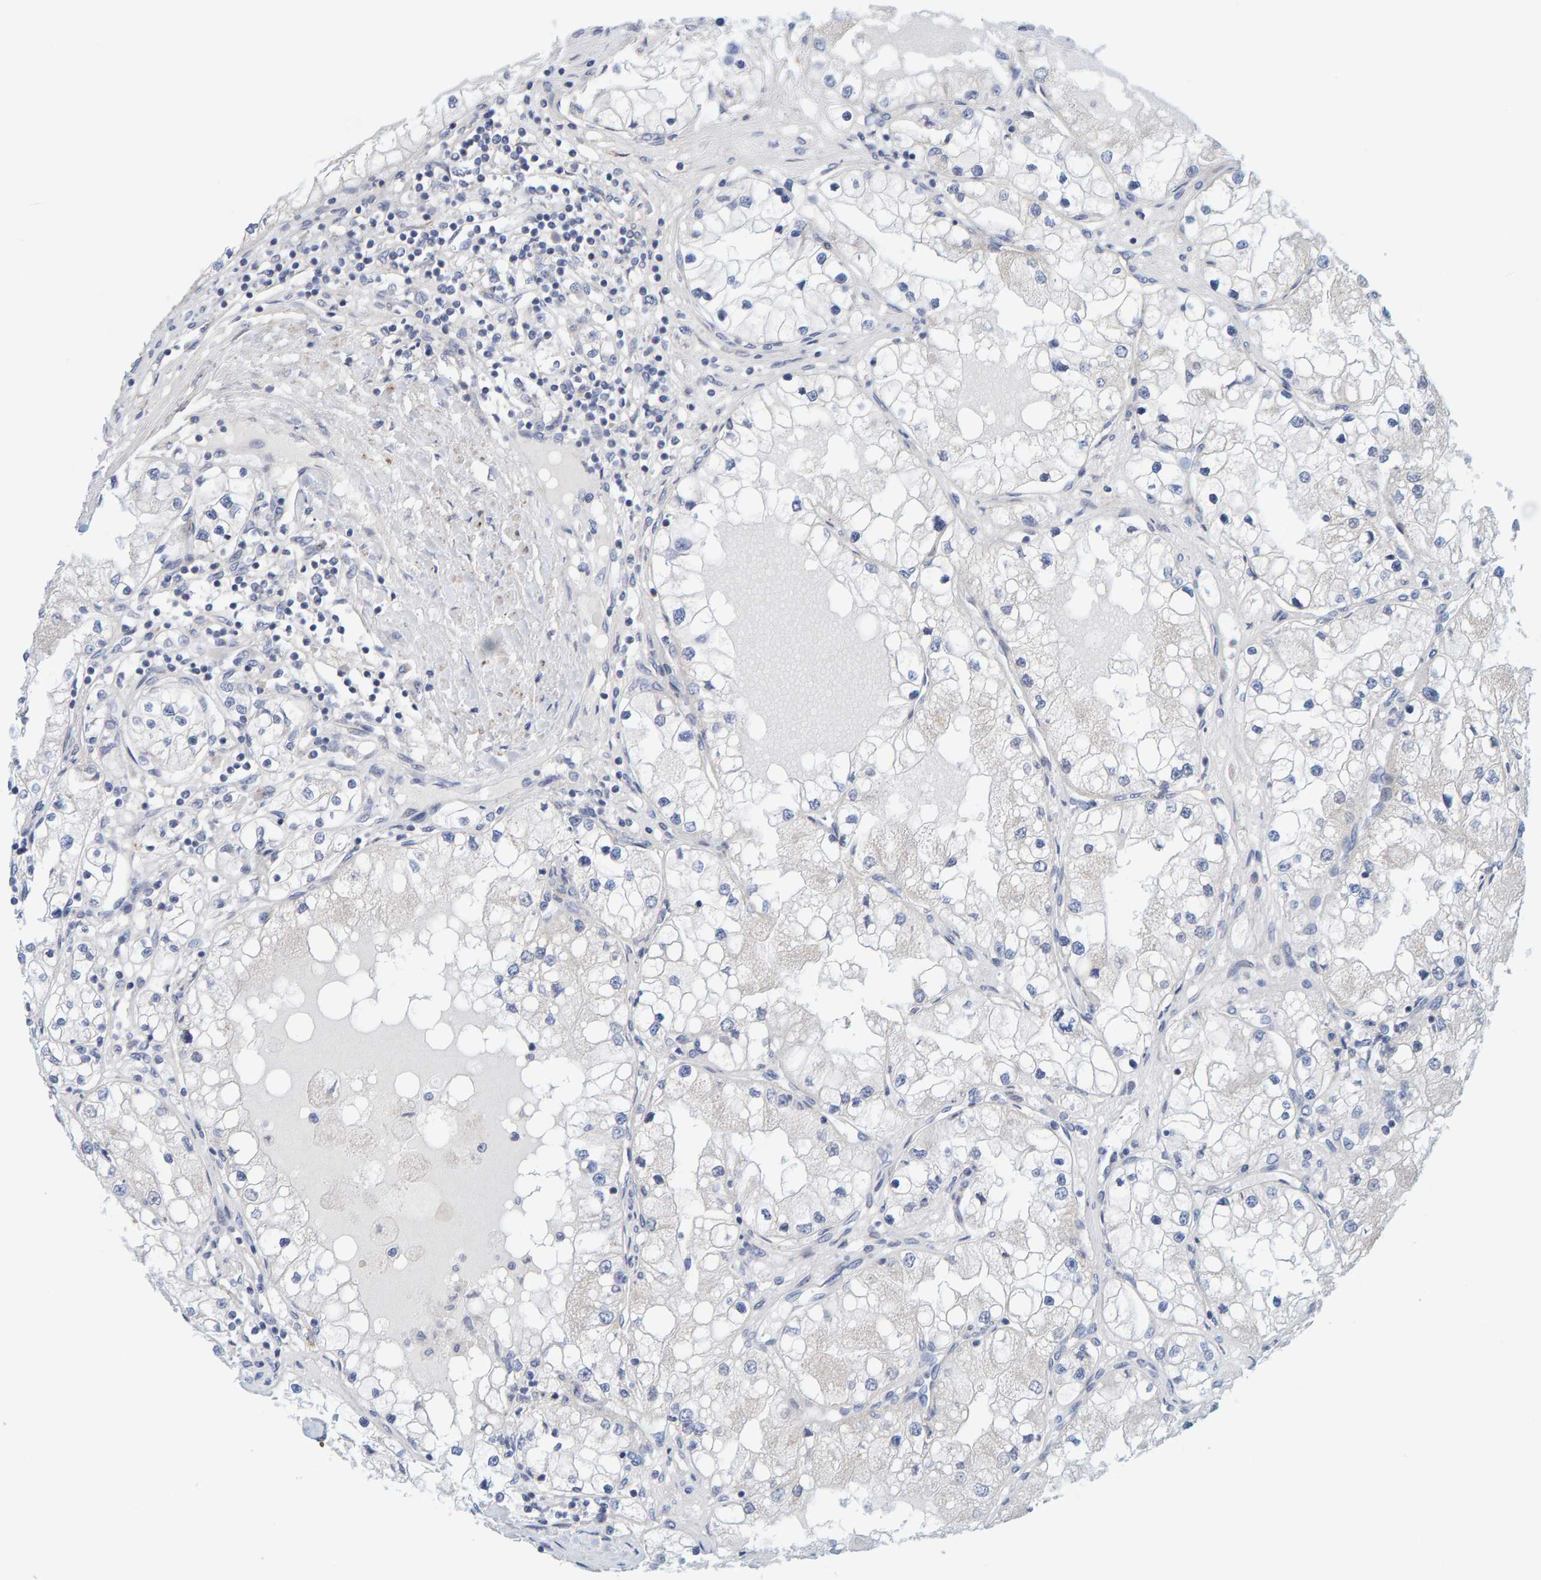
{"staining": {"intensity": "negative", "quantity": "none", "location": "none"}, "tissue": "renal cancer", "cell_type": "Tumor cells", "image_type": "cancer", "snomed": [{"axis": "morphology", "description": "Adenocarcinoma, NOS"}, {"axis": "topography", "description": "Kidney"}], "caption": "Tumor cells are negative for brown protein staining in renal adenocarcinoma.", "gene": "ZC3H3", "patient": {"sex": "male", "age": 68}}